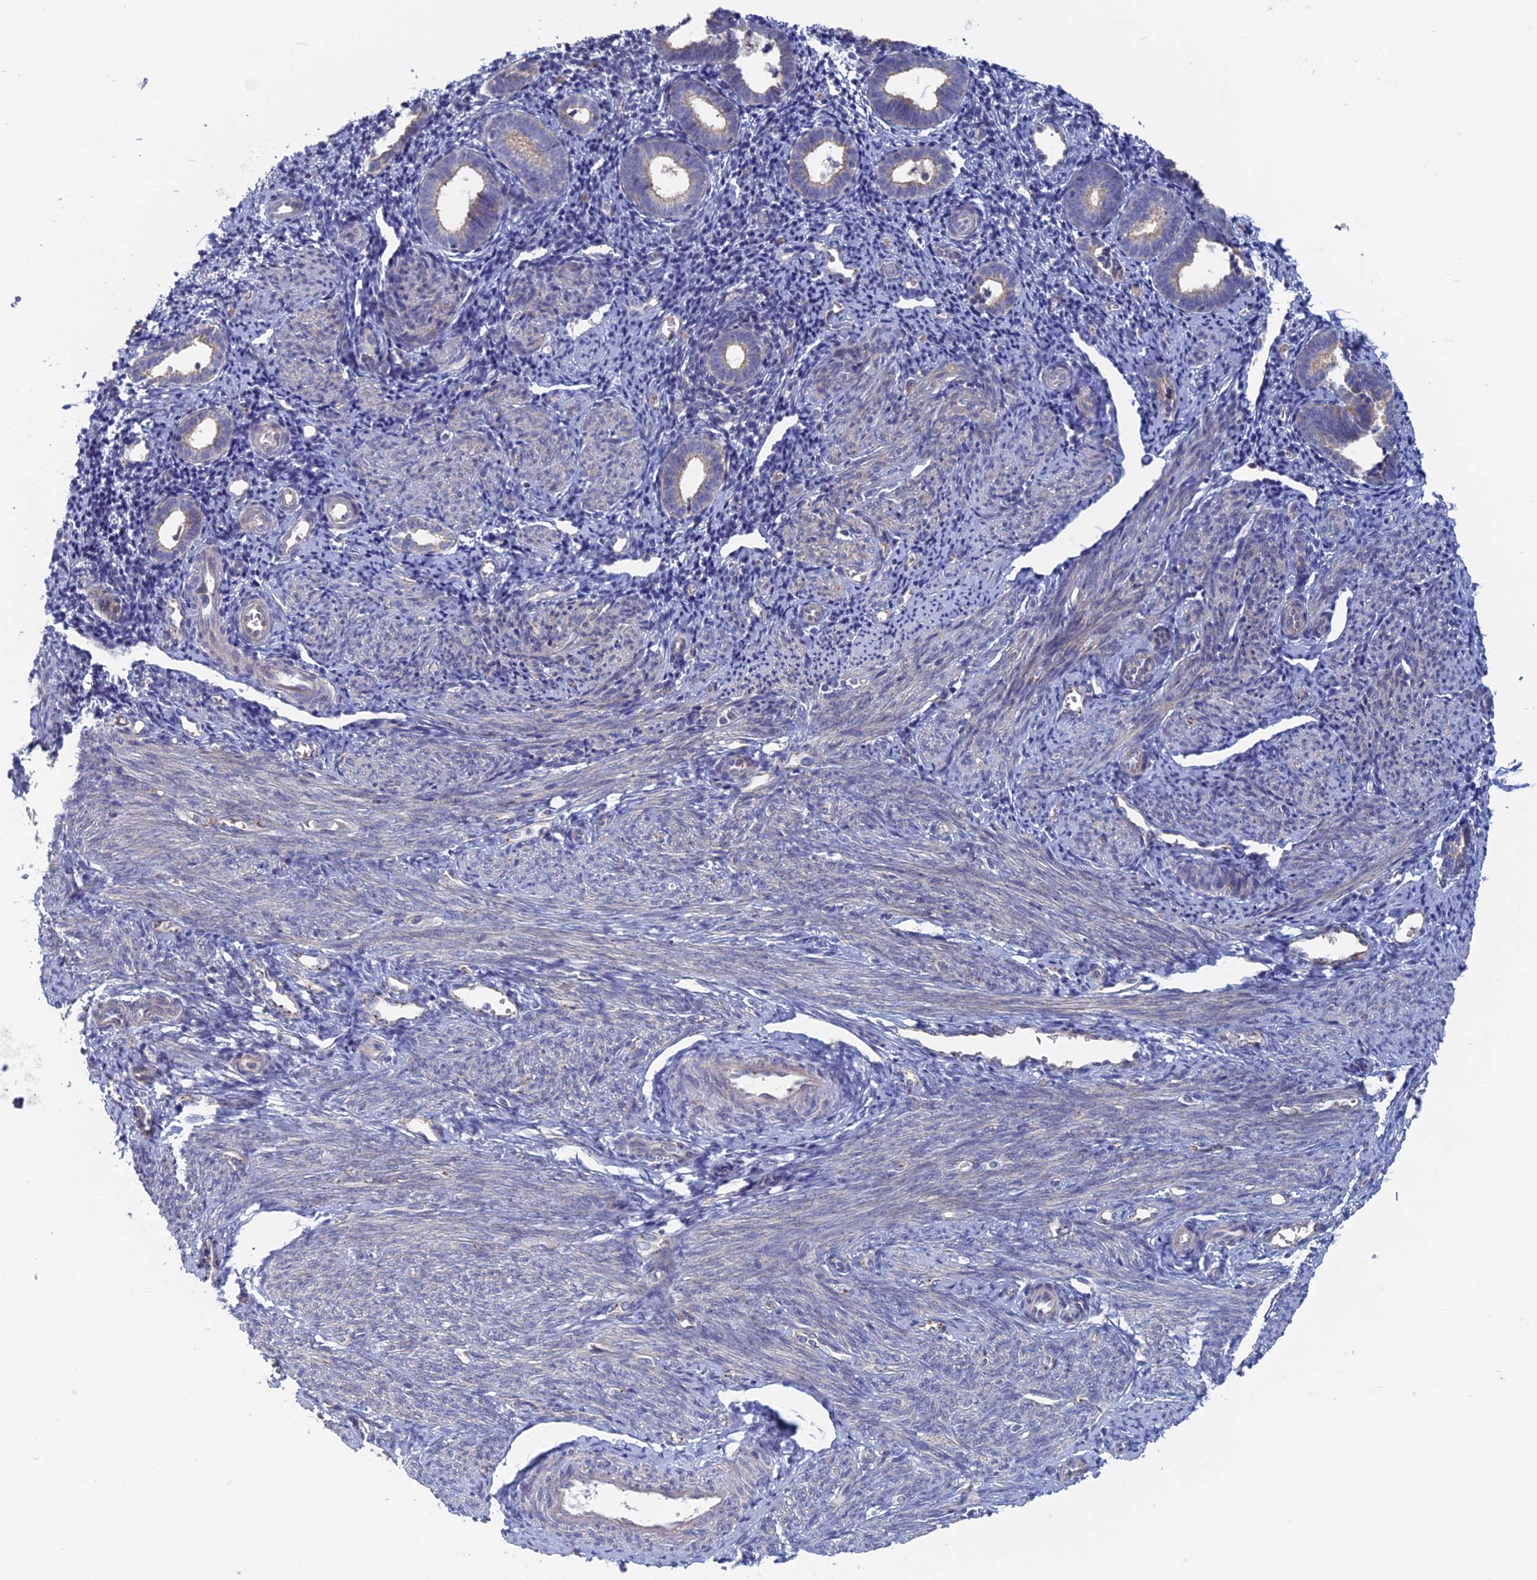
{"staining": {"intensity": "negative", "quantity": "none", "location": "none"}, "tissue": "endometrium", "cell_type": "Cells in endometrial stroma", "image_type": "normal", "snomed": [{"axis": "morphology", "description": "Normal tissue, NOS"}, {"axis": "topography", "description": "Endometrium"}], "caption": "IHC micrograph of unremarkable endometrium: endometrium stained with DAB (3,3'-diaminobenzidine) reveals no significant protein staining in cells in endometrial stroma. (DAB immunohistochemistry (IHC) with hematoxylin counter stain).", "gene": "TBC1D30", "patient": {"sex": "female", "age": 56}}